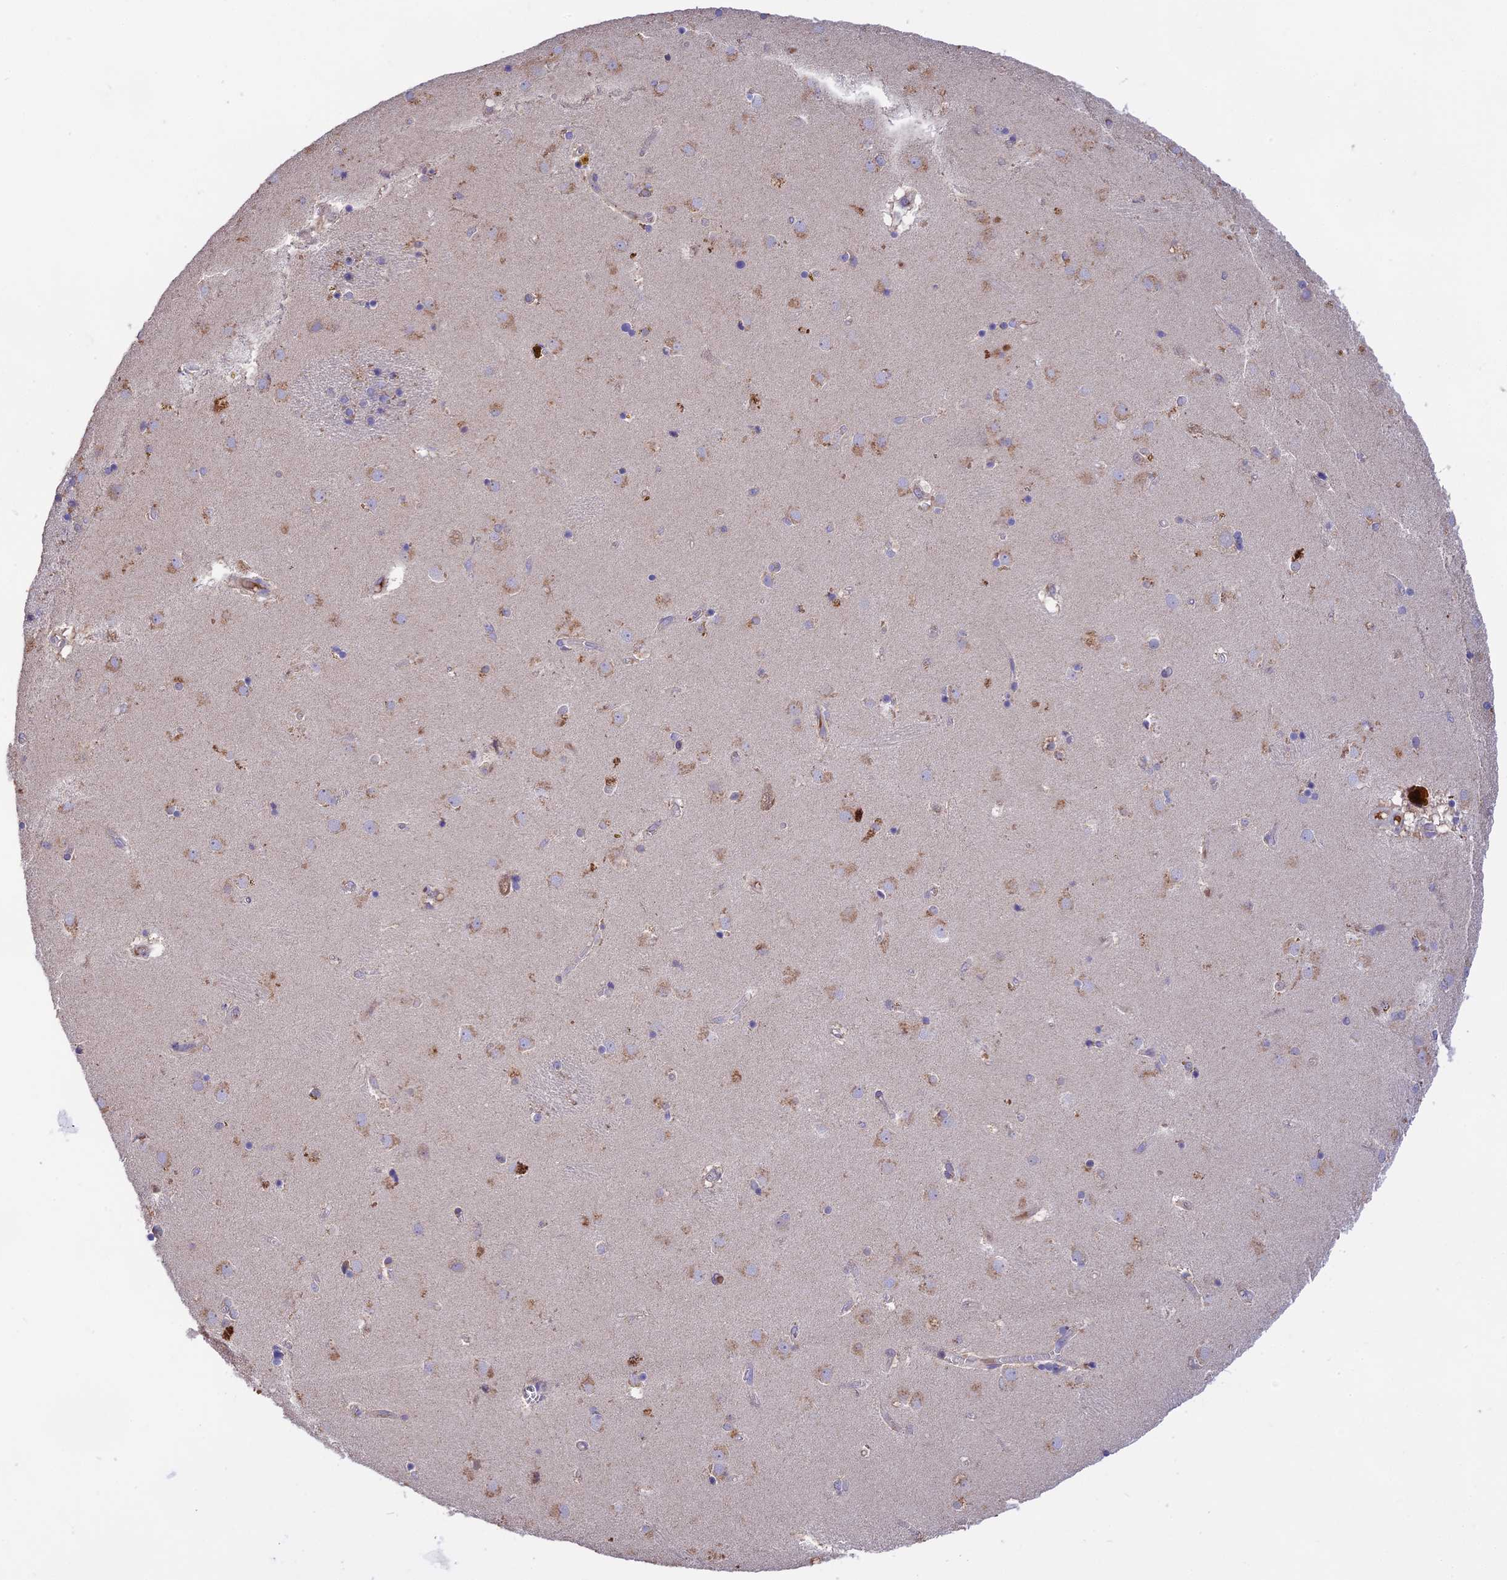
{"staining": {"intensity": "weak", "quantity": "<25%", "location": "cytoplasmic/membranous"}, "tissue": "caudate", "cell_type": "Glial cells", "image_type": "normal", "snomed": [{"axis": "morphology", "description": "Normal tissue, NOS"}, {"axis": "topography", "description": "Lateral ventricle wall"}], "caption": "Glial cells are negative for brown protein staining in unremarkable caudate. The staining is performed using DAB brown chromogen with nuclei counter-stained in using hematoxylin.", "gene": "NUDT8", "patient": {"sex": "male", "age": 70}}